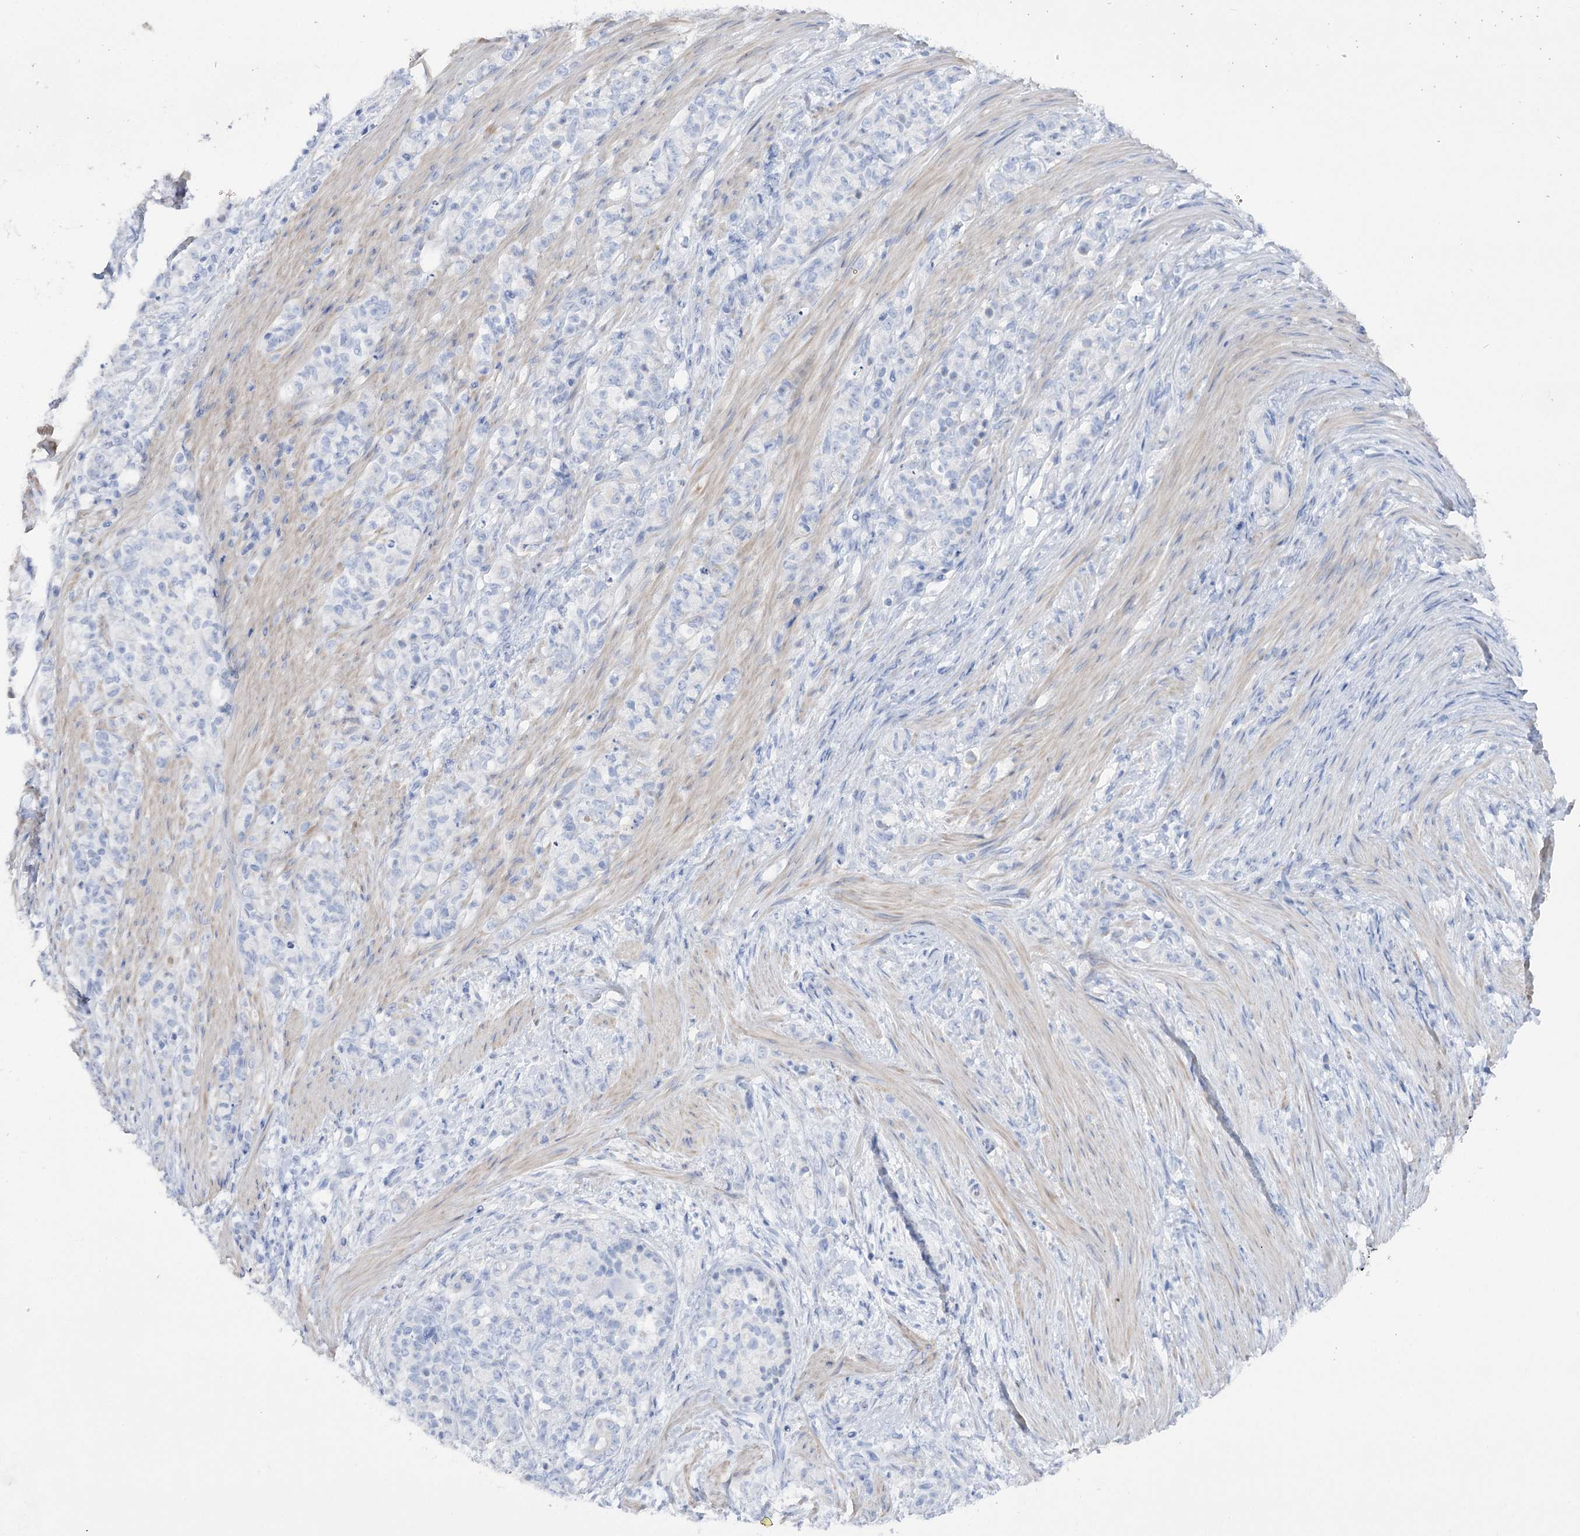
{"staining": {"intensity": "negative", "quantity": "none", "location": "none"}, "tissue": "stomach cancer", "cell_type": "Tumor cells", "image_type": "cancer", "snomed": [{"axis": "morphology", "description": "Adenocarcinoma, NOS"}, {"axis": "topography", "description": "Stomach"}], "caption": "A histopathology image of human adenocarcinoma (stomach) is negative for staining in tumor cells.", "gene": "GBF1", "patient": {"sex": "female", "age": 79}}